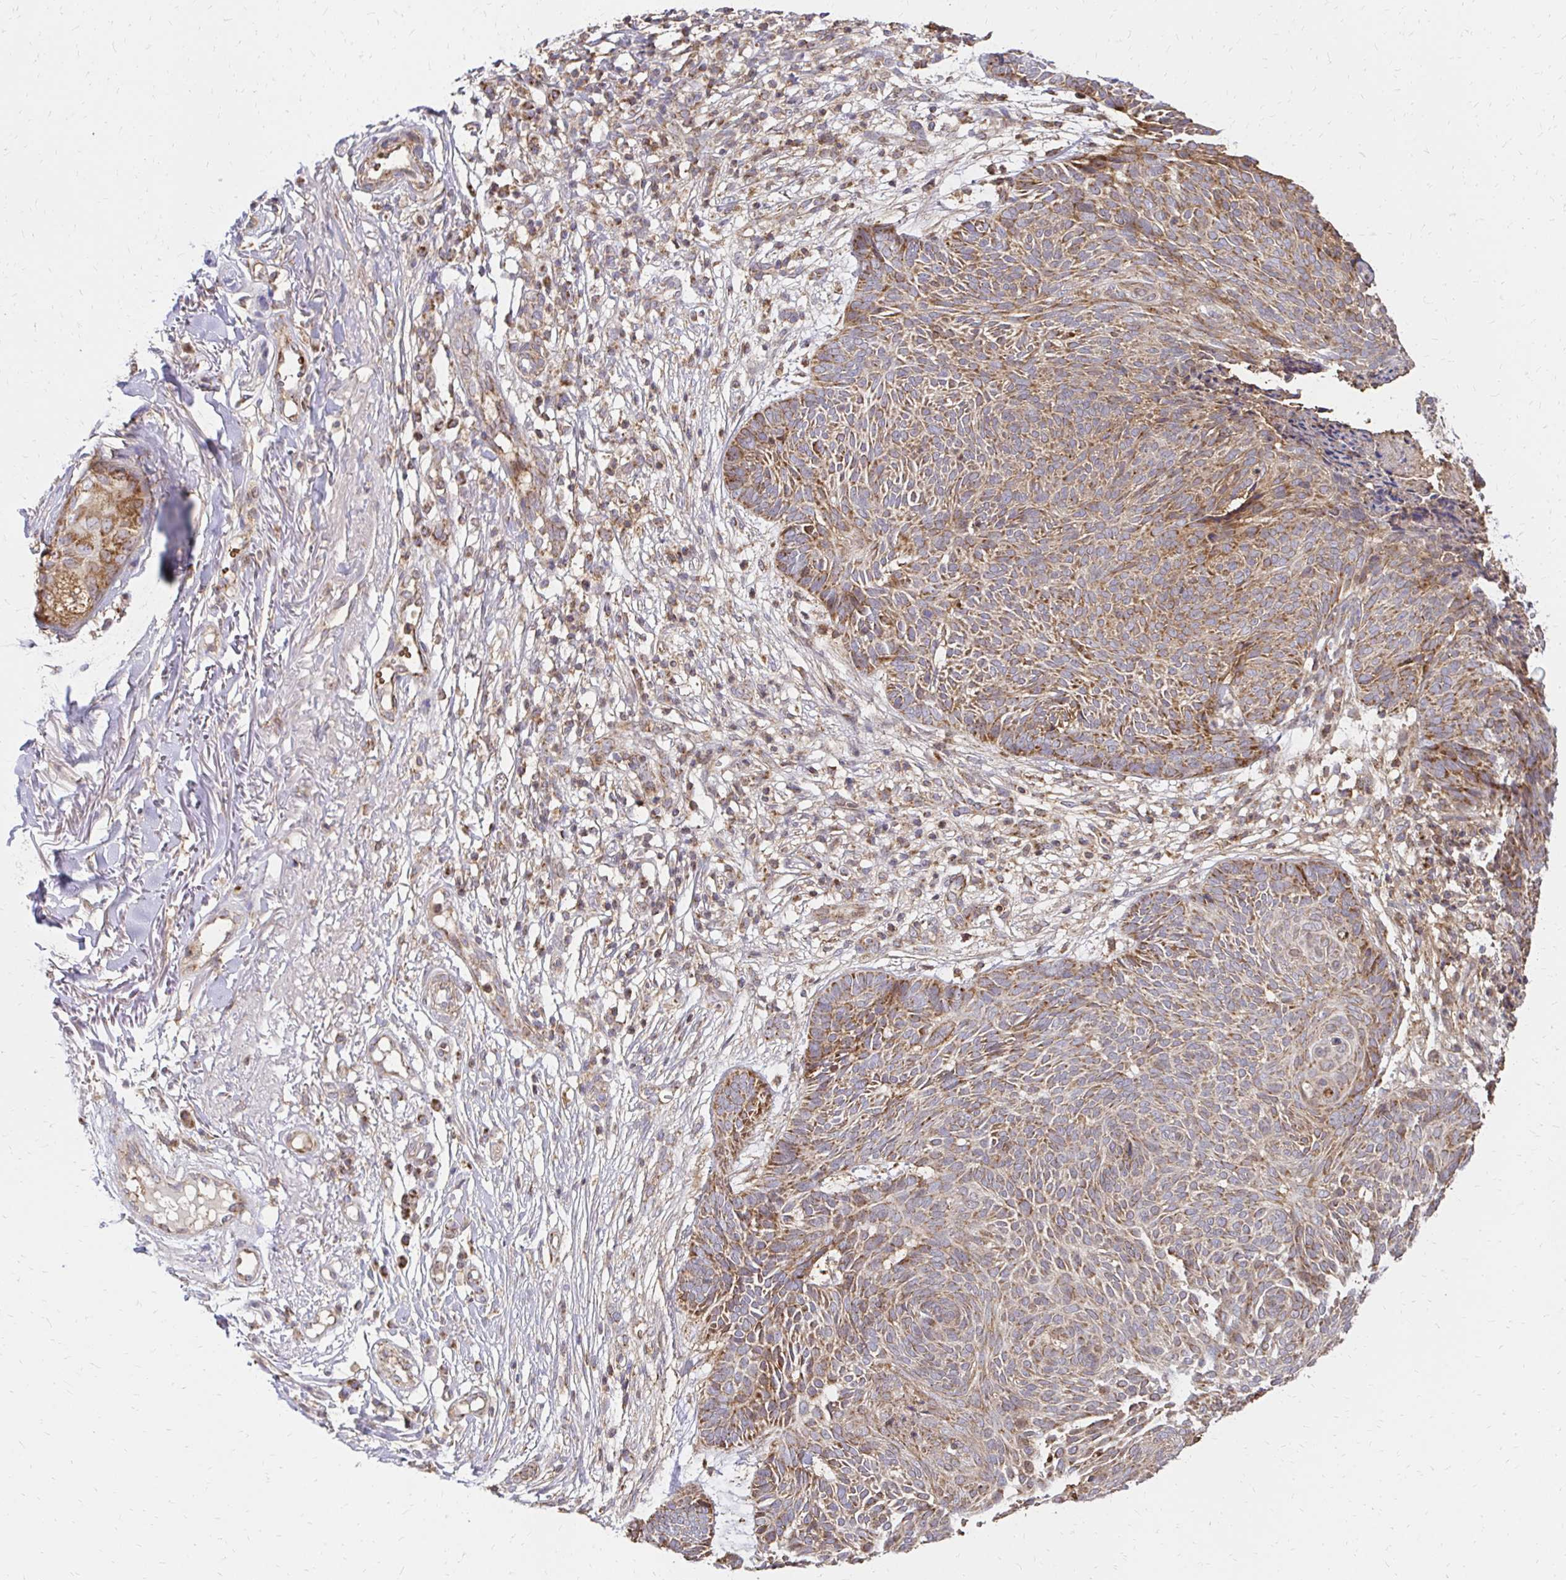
{"staining": {"intensity": "moderate", "quantity": "25%-75%", "location": "cytoplasmic/membranous"}, "tissue": "skin cancer", "cell_type": "Tumor cells", "image_type": "cancer", "snomed": [{"axis": "morphology", "description": "Basal cell carcinoma"}, {"axis": "topography", "description": "Skin"}, {"axis": "topography", "description": "Skin of trunk"}], "caption": "Brown immunohistochemical staining in human basal cell carcinoma (skin) demonstrates moderate cytoplasmic/membranous positivity in approximately 25%-75% of tumor cells.", "gene": "MRPL13", "patient": {"sex": "male", "age": 74}}